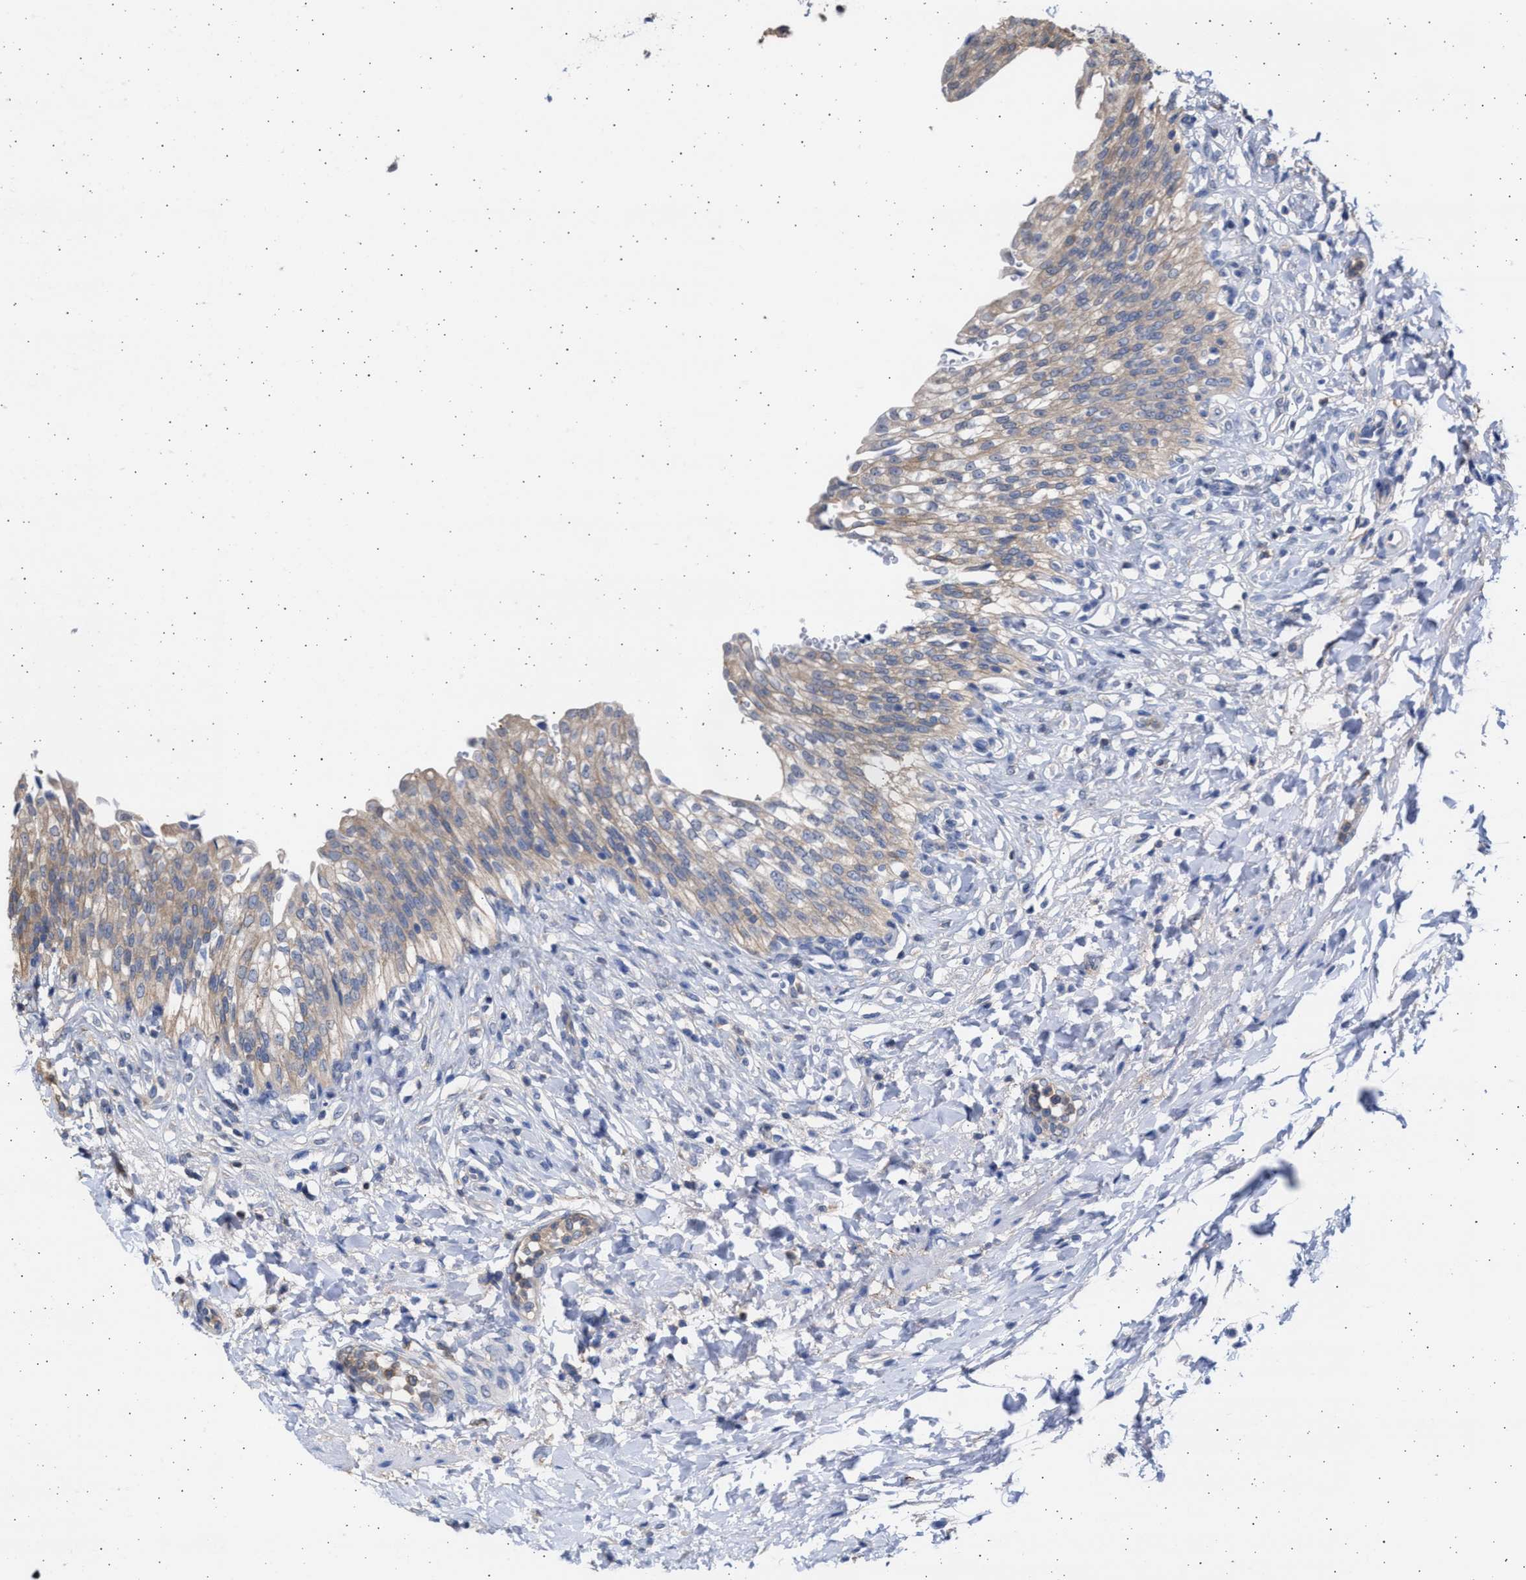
{"staining": {"intensity": "weak", "quantity": ">75%", "location": "cytoplasmic/membranous"}, "tissue": "urinary bladder", "cell_type": "Urothelial cells", "image_type": "normal", "snomed": [{"axis": "morphology", "description": "Urothelial carcinoma, High grade"}, {"axis": "topography", "description": "Urinary bladder"}], "caption": "Immunohistochemical staining of benign human urinary bladder shows weak cytoplasmic/membranous protein expression in about >75% of urothelial cells.", "gene": "ALDOC", "patient": {"sex": "male", "age": 46}}